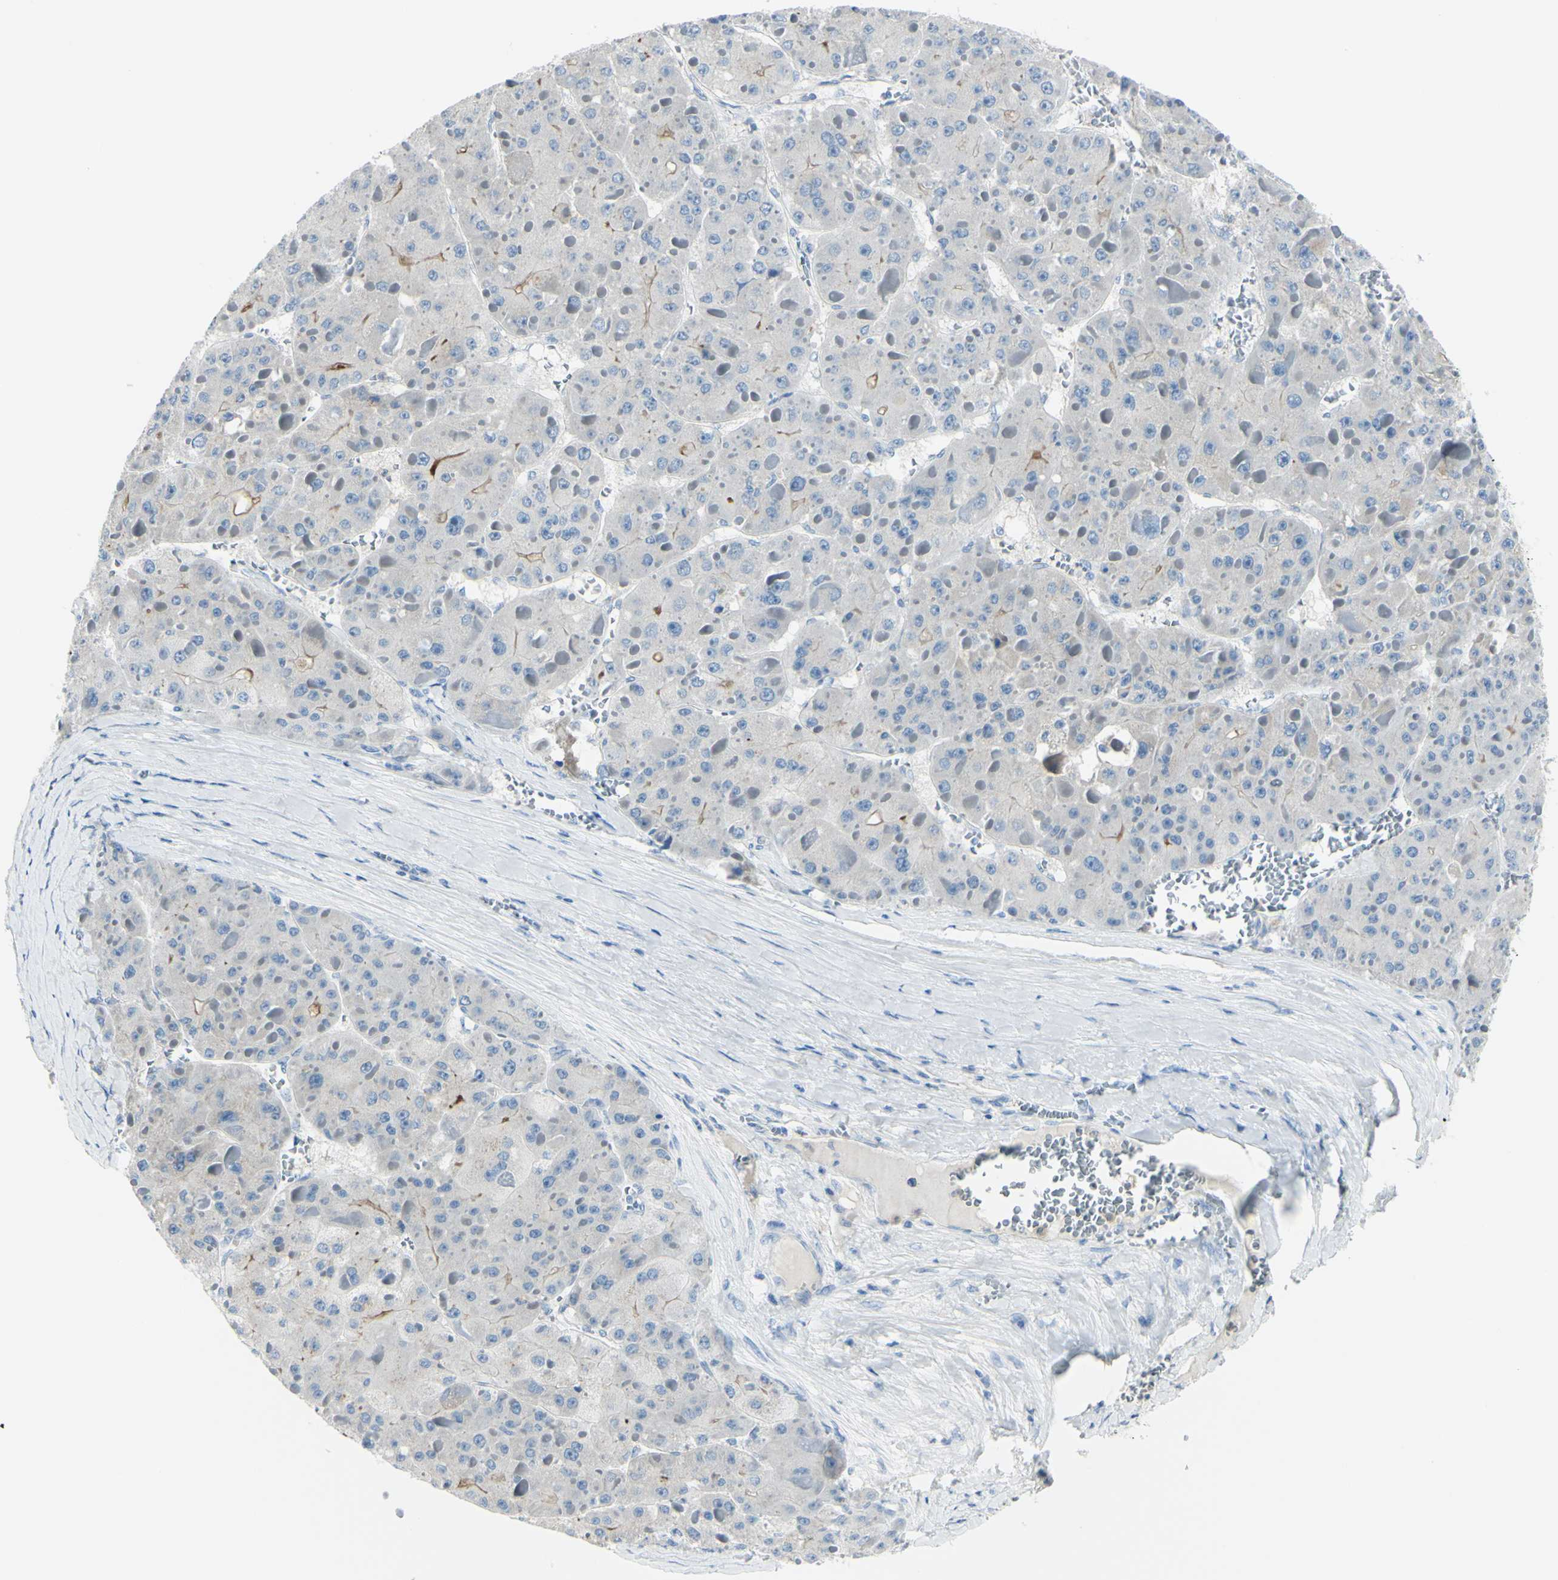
{"staining": {"intensity": "weak", "quantity": "<25%", "location": "cytoplasmic/membranous"}, "tissue": "liver cancer", "cell_type": "Tumor cells", "image_type": "cancer", "snomed": [{"axis": "morphology", "description": "Carcinoma, Hepatocellular, NOS"}, {"axis": "topography", "description": "Liver"}], "caption": "Tumor cells are negative for protein expression in human hepatocellular carcinoma (liver). (Brightfield microscopy of DAB IHC at high magnification).", "gene": "ZNF557", "patient": {"sex": "female", "age": 73}}